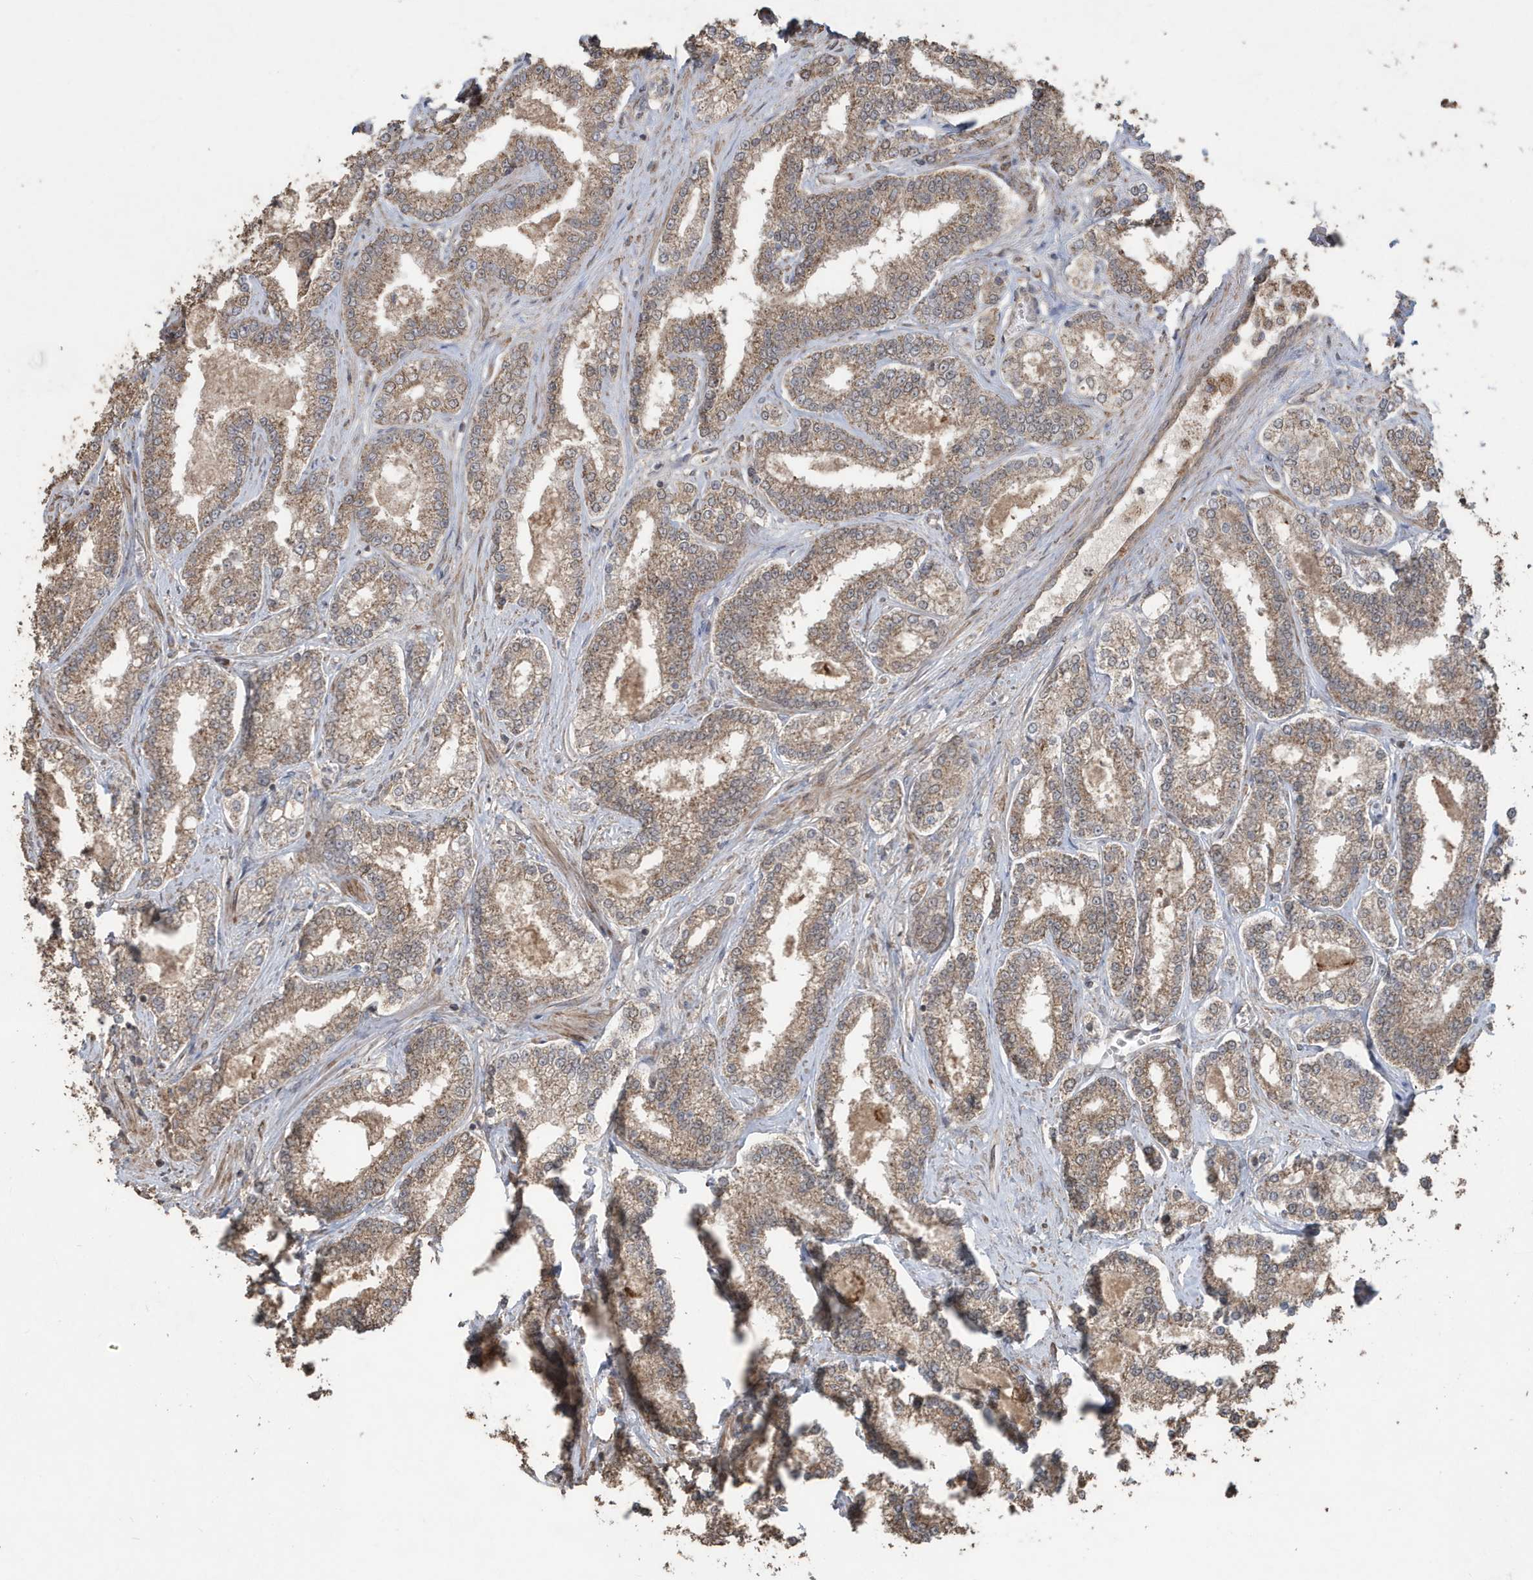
{"staining": {"intensity": "moderate", "quantity": ">75%", "location": "cytoplasmic/membranous"}, "tissue": "prostate cancer", "cell_type": "Tumor cells", "image_type": "cancer", "snomed": [{"axis": "morphology", "description": "Normal tissue, NOS"}, {"axis": "morphology", "description": "Adenocarcinoma, High grade"}, {"axis": "topography", "description": "Prostate"}], "caption": "A micrograph showing moderate cytoplasmic/membranous positivity in about >75% of tumor cells in prostate cancer, as visualized by brown immunohistochemical staining.", "gene": "PAXBP1", "patient": {"sex": "male", "age": 83}}